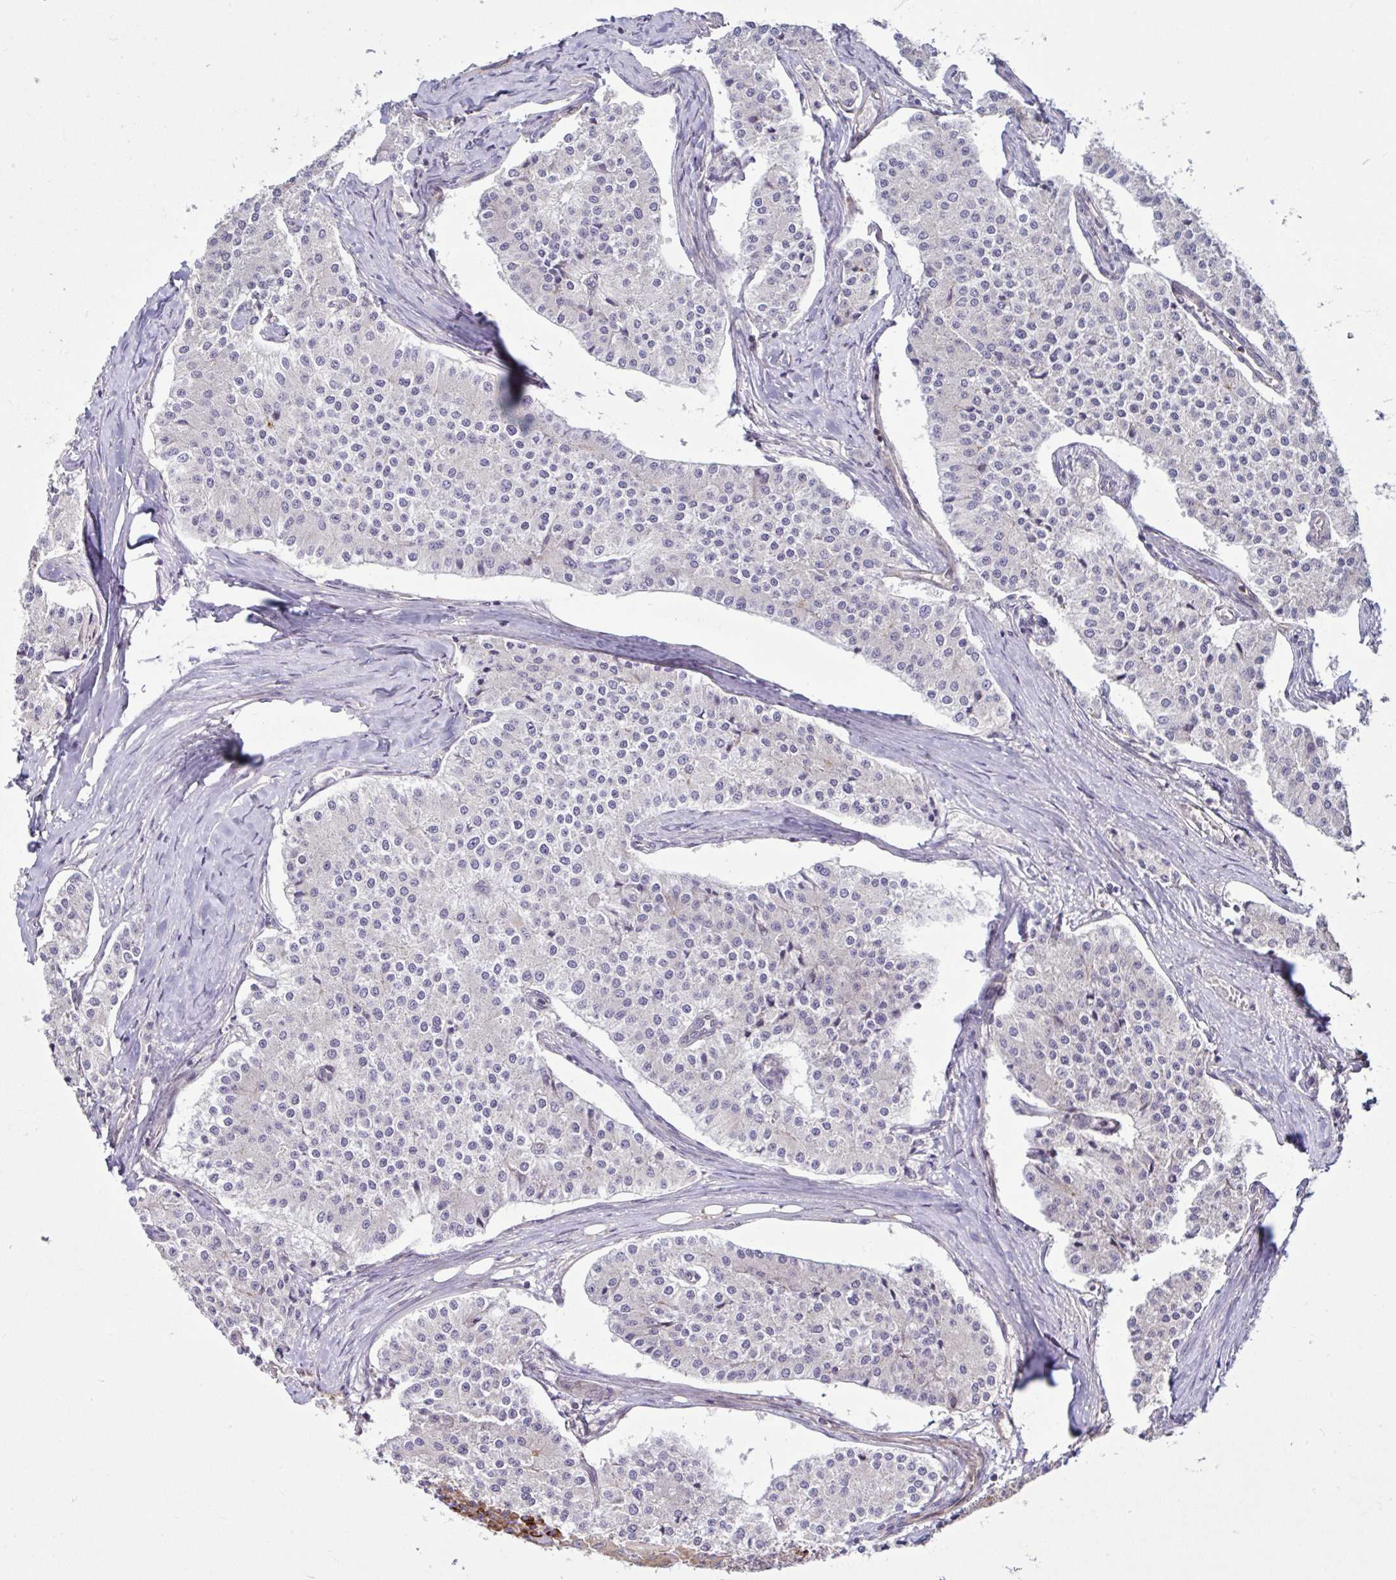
{"staining": {"intensity": "negative", "quantity": "none", "location": "none"}, "tissue": "carcinoid", "cell_type": "Tumor cells", "image_type": "cancer", "snomed": [{"axis": "morphology", "description": "Carcinoid, malignant, NOS"}, {"axis": "topography", "description": "Colon"}], "caption": "Immunohistochemistry (IHC) photomicrograph of neoplastic tissue: carcinoid (malignant) stained with DAB (3,3'-diaminobenzidine) demonstrates no significant protein staining in tumor cells.", "gene": "NTPCR", "patient": {"sex": "female", "age": 52}}